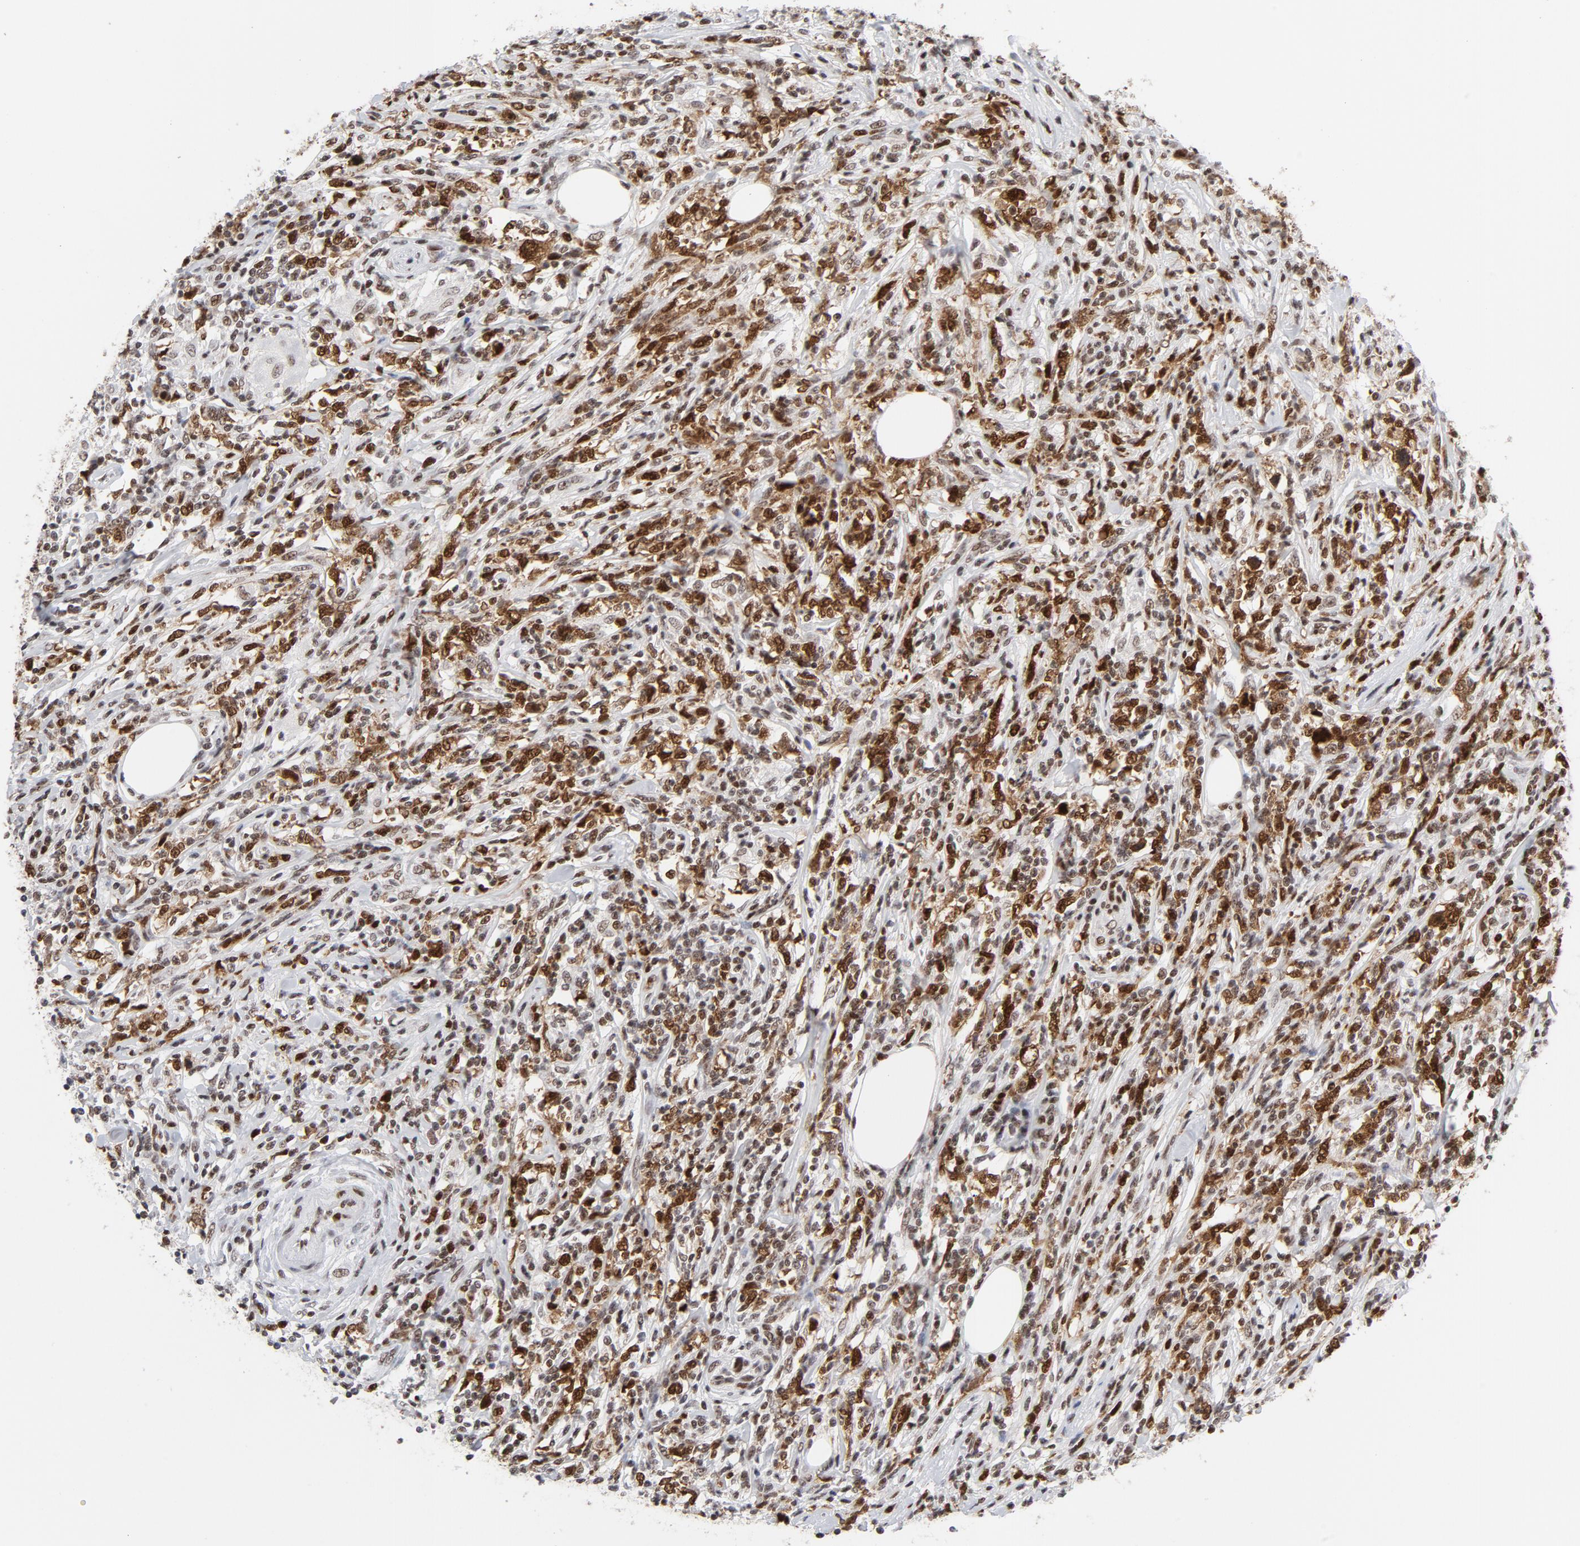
{"staining": {"intensity": "moderate", "quantity": "25%-75%", "location": "nuclear"}, "tissue": "lymphoma", "cell_type": "Tumor cells", "image_type": "cancer", "snomed": [{"axis": "morphology", "description": "Malignant lymphoma, non-Hodgkin's type, High grade"}, {"axis": "topography", "description": "Lymph node"}], "caption": "Protein staining by IHC exhibits moderate nuclear expression in about 25%-75% of tumor cells in lymphoma.", "gene": "RFC4", "patient": {"sex": "female", "age": 84}}